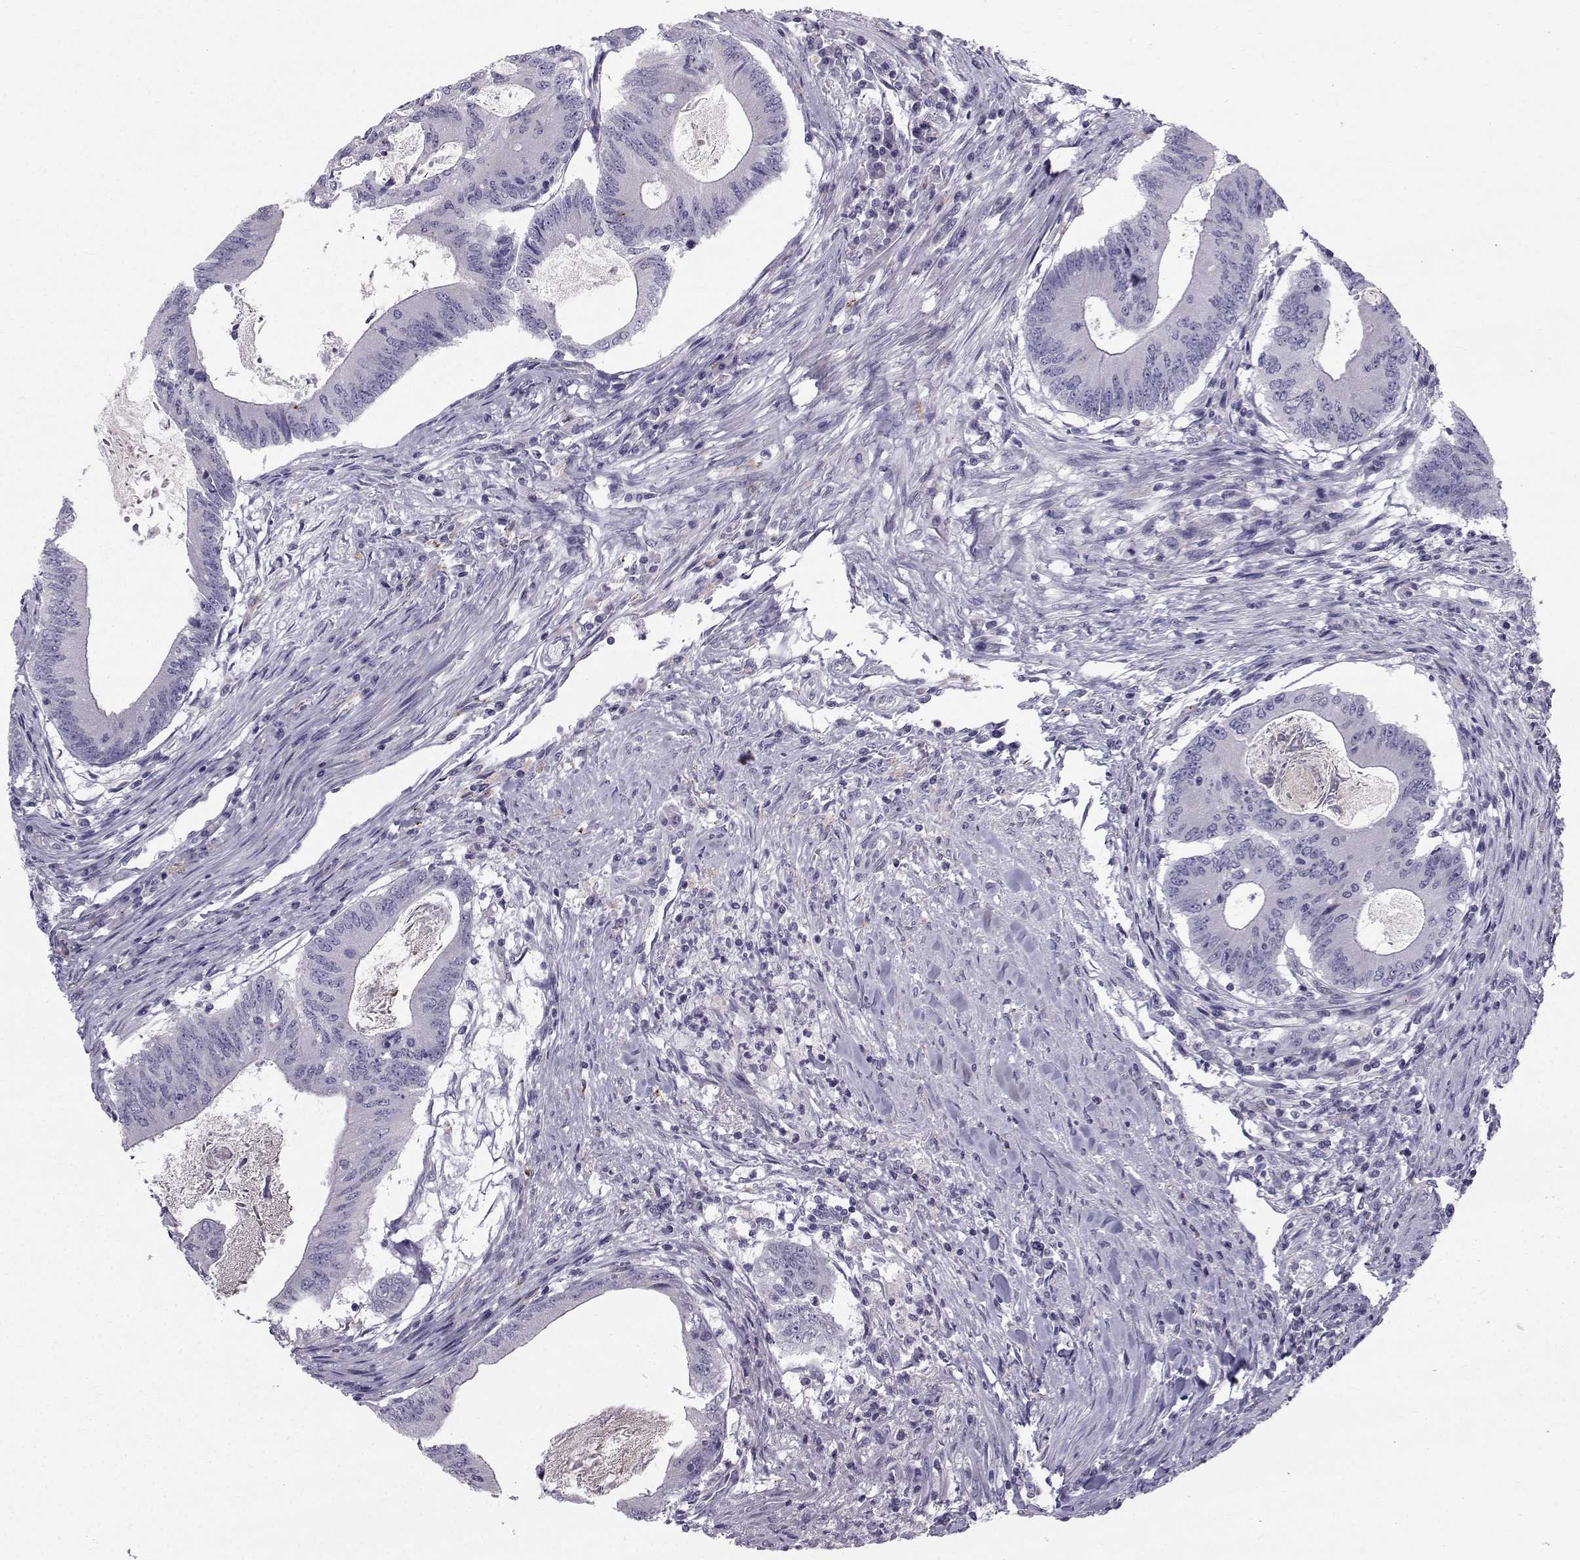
{"staining": {"intensity": "negative", "quantity": "none", "location": "none"}, "tissue": "colorectal cancer", "cell_type": "Tumor cells", "image_type": "cancer", "snomed": [{"axis": "morphology", "description": "Adenocarcinoma, NOS"}, {"axis": "topography", "description": "Colon"}], "caption": "Histopathology image shows no protein positivity in tumor cells of adenocarcinoma (colorectal) tissue.", "gene": "CALCR", "patient": {"sex": "female", "age": 70}}